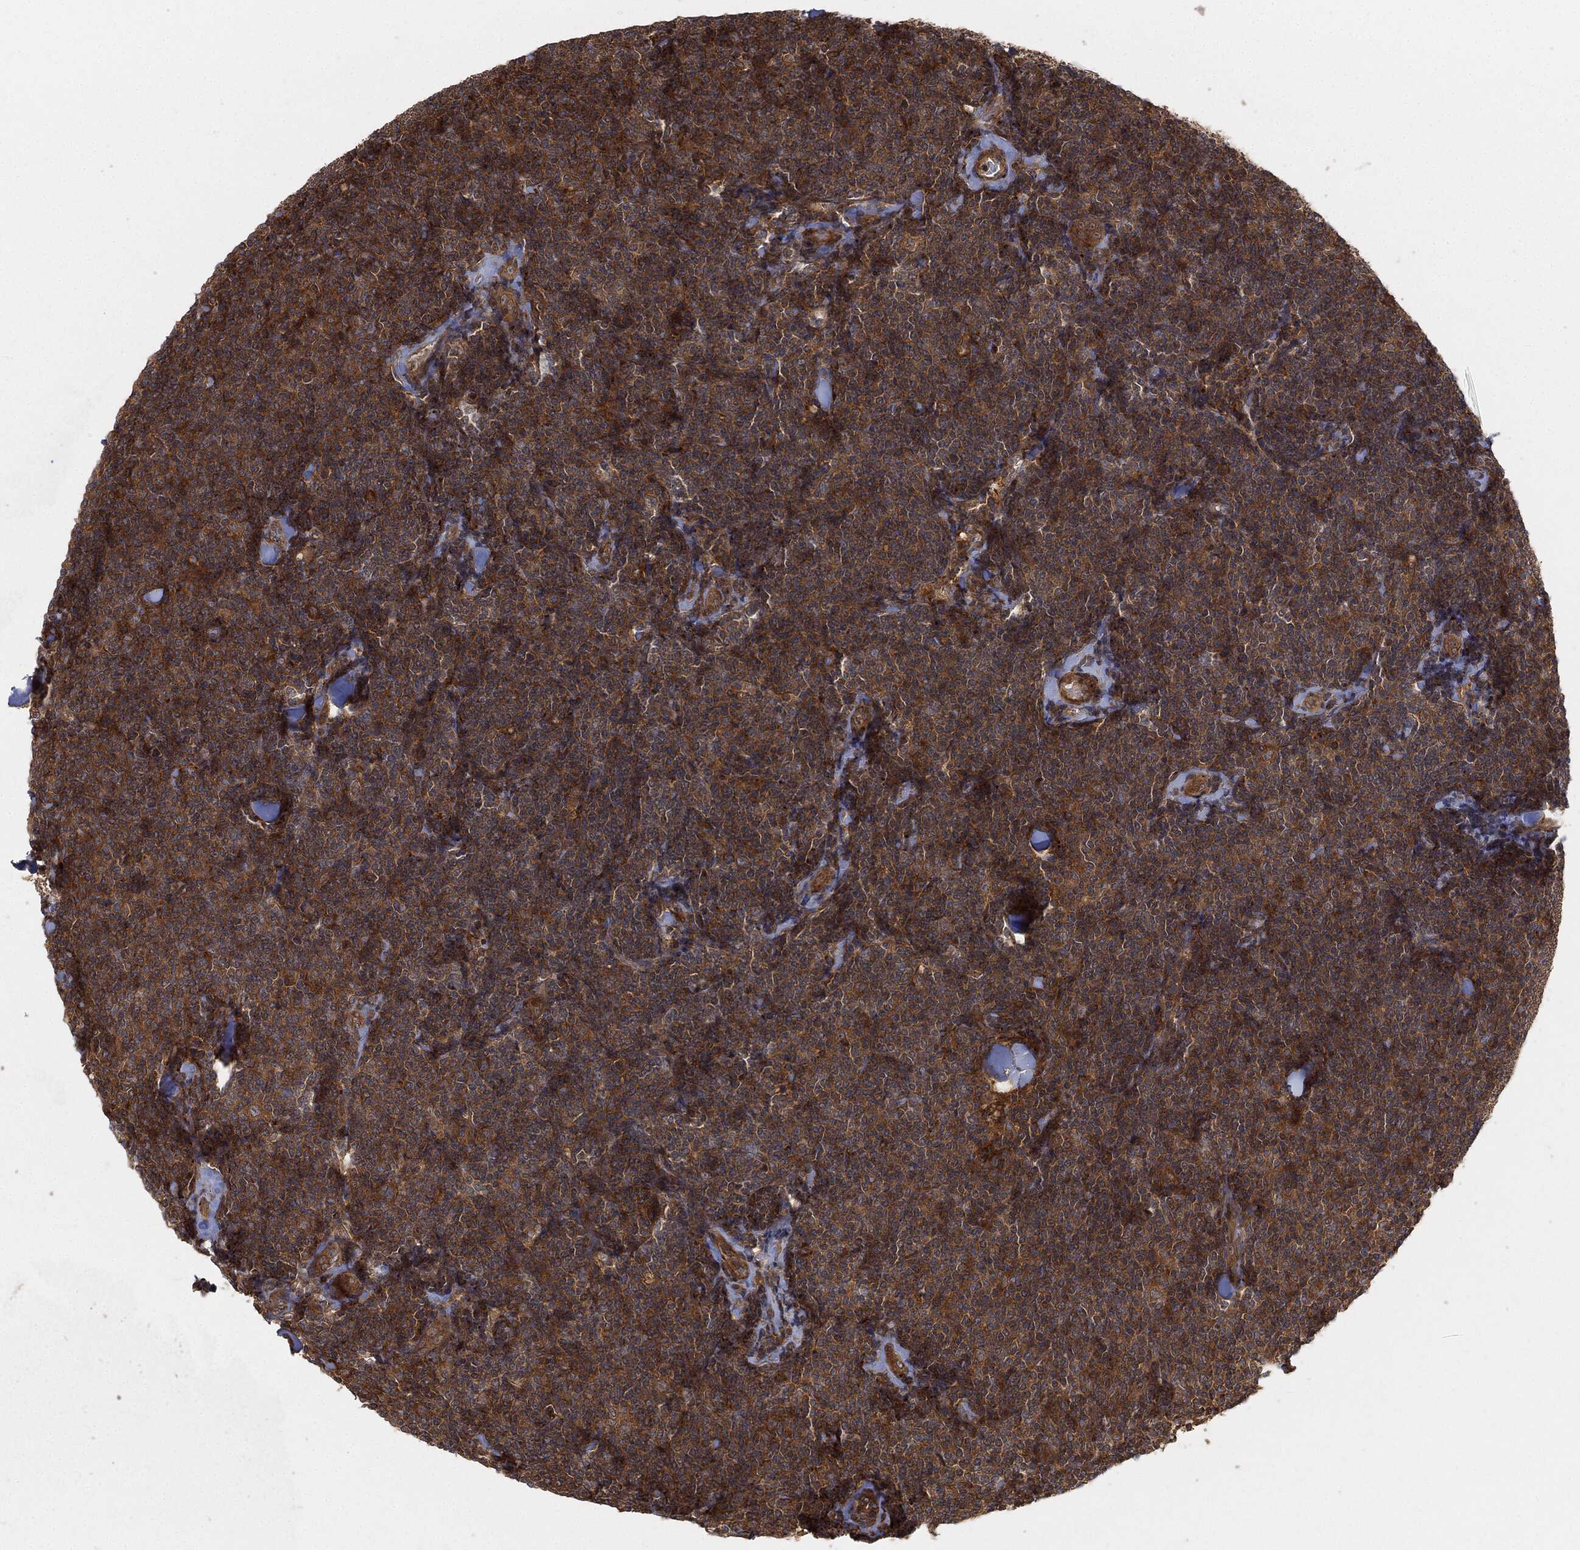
{"staining": {"intensity": "strong", "quantity": "25%-75%", "location": "cytoplasmic/membranous"}, "tissue": "lymphoma", "cell_type": "Tumor cells", "image_type": "cancer", "snomed": [{"axis": "morphology", "description": "Malignant lymphoma, non-Hodgkin's type, Low grade"}, {"axis": "topography", "description": "Lymph node"}], "caption": "Immunohistochemistry (IHC) micrograph of human lymphoma stained for a protein (brown), which shows high levels of strong cytoplasmic/membranous expression in approximately 25%-75% of tumor cells.", "gene": "TPT1", "patient": {"sex": "female", "age": 56}}